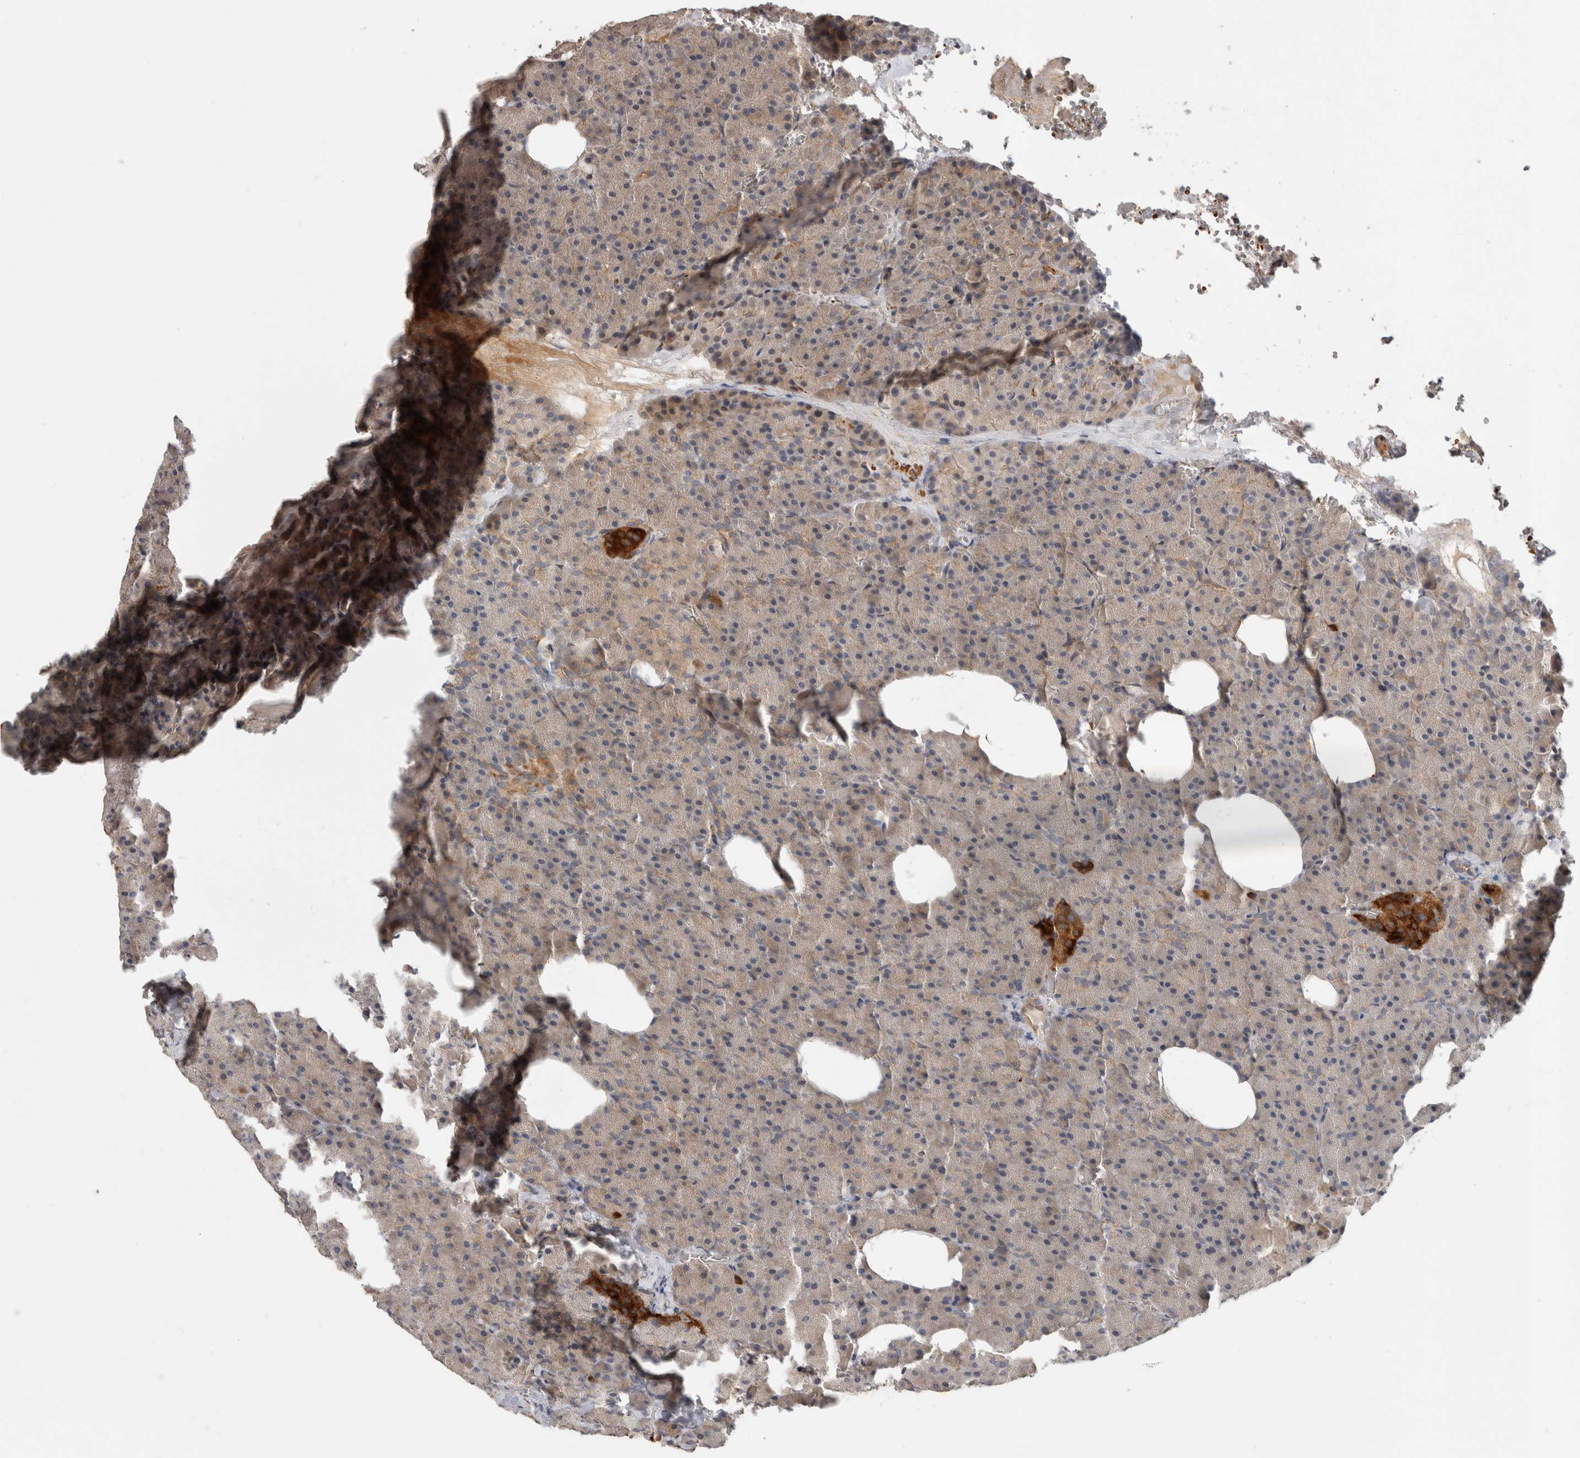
{"staining": {"intensity": "moderate", "quantity": "25%-75%", "location": "cytoplasmic/membranous"}, "tissue": "pancreas", "cell_type": "Exocrine glandular cells", "image_type": "normal", "snomed": [{"axis": "morphology", "description": "Normal tissue, NOS"}, {"axis": "morphology", "description": "Carcinoid, malignant, NOS"}, {"axis": "topography", "description": "Pancreas"}], "caption": "Moderate cytoplasmic/membranous protein positivity is appreciated in approximately 25%-75% of exocrine glandular cells in pancreas. The protein of interest is stained brown, and the nuclei are stained in blue (DAB IHC with brightfield microscopy, high magnification).", "gene": "APOL2", "patient": {"sex": "female", "age": 35}}